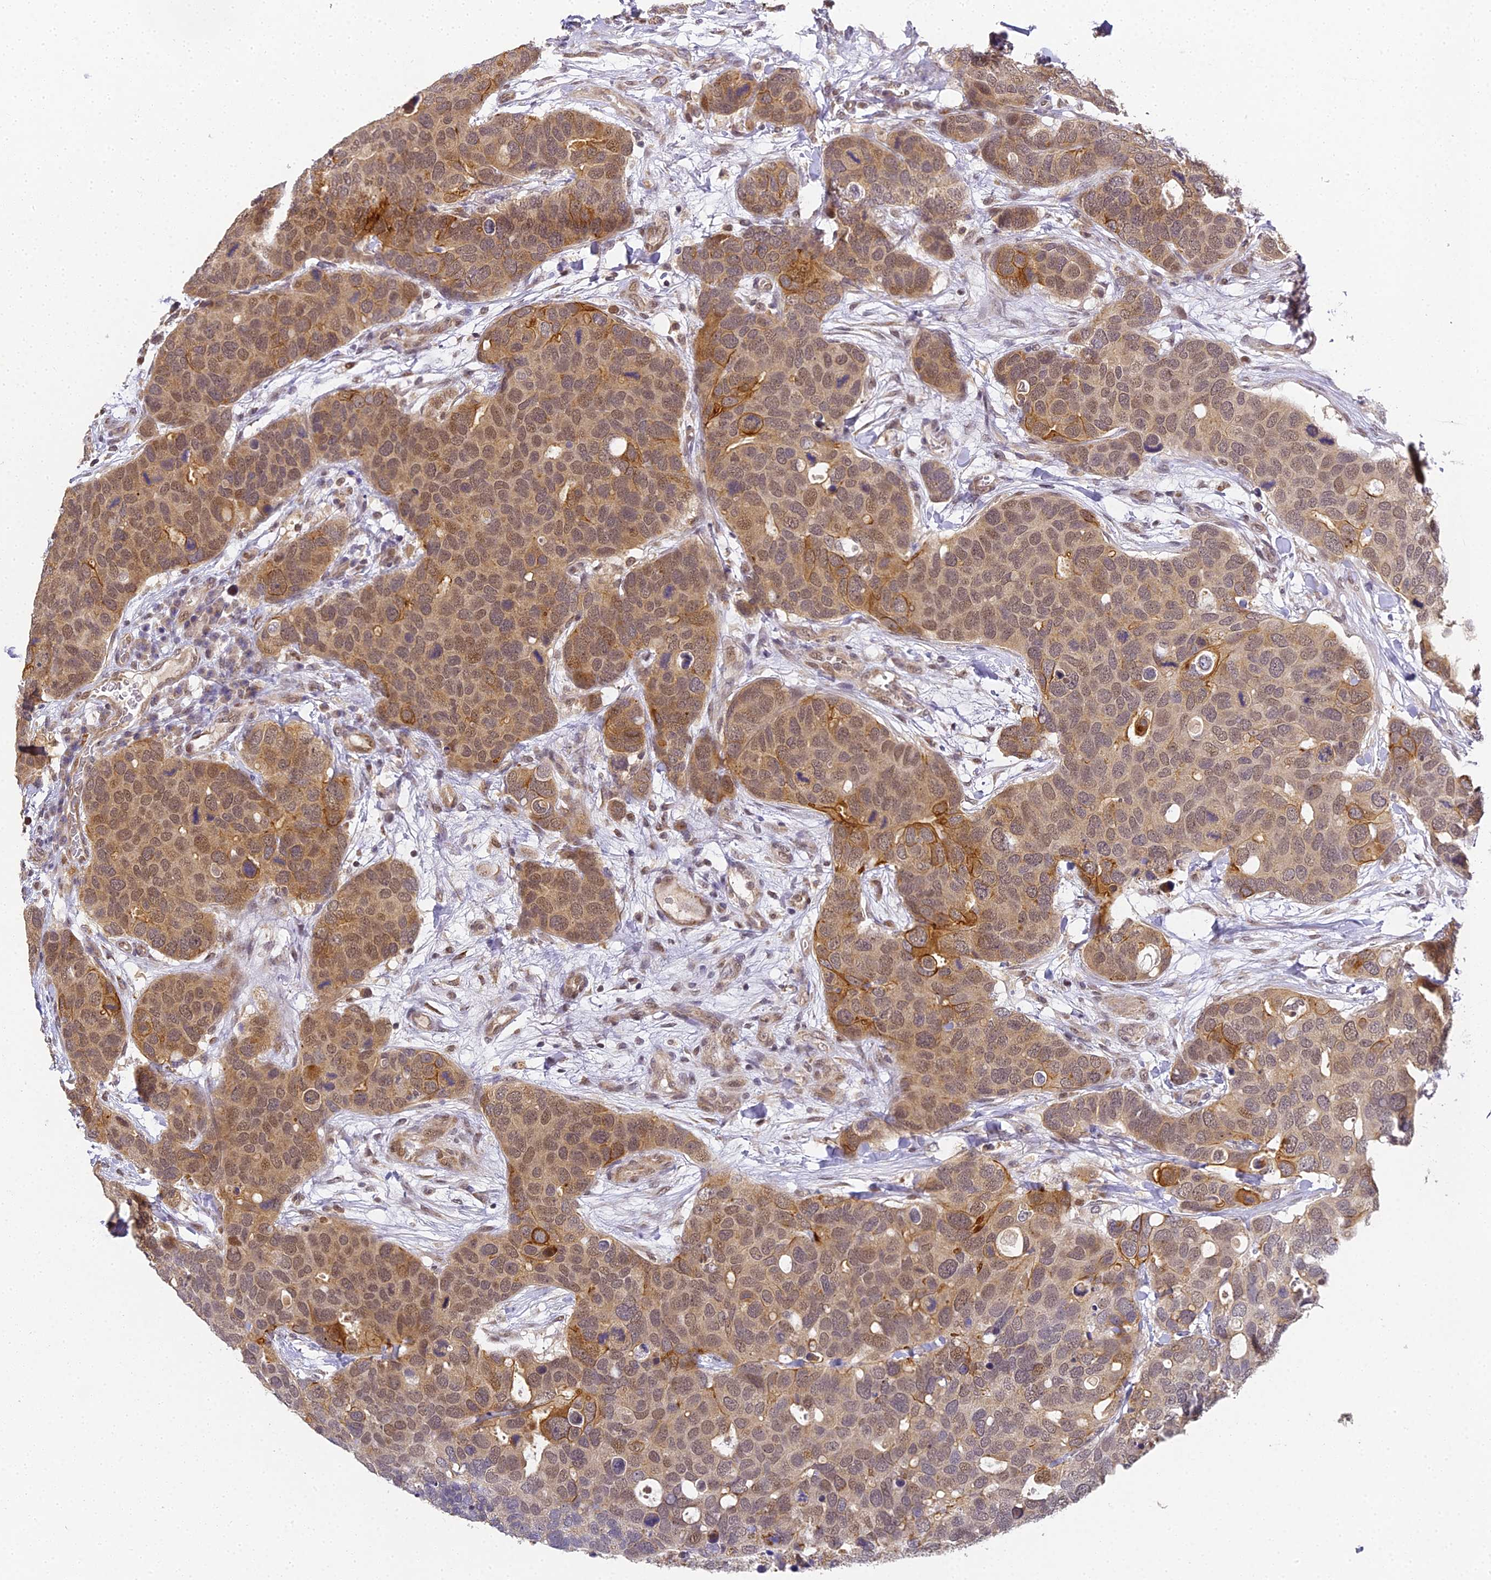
{"staining": {"intensity": "moderate", "quantity": ">75%", "location": "cytoplasmic/membranous,nuclear"}, "tissue": "breast cancer", "cell_type": "Tumor cells", "image_type": "cancer", "snomed": [{"axis": "morphology", "description": "Duct carcinoma"}, {"axis": "topography", "description": "Breast"}], "caption": "Breast infiltrating ductal carcinoma tissue reveals moderate cytoplasmic/membranous and nuclear staining in about >75% of tumor cells Ihc stains the protein of interest in brown and the nuclei are stained blue.", "gene": "DNAAF10", "patient": {"sex": "female", "age": 83}}